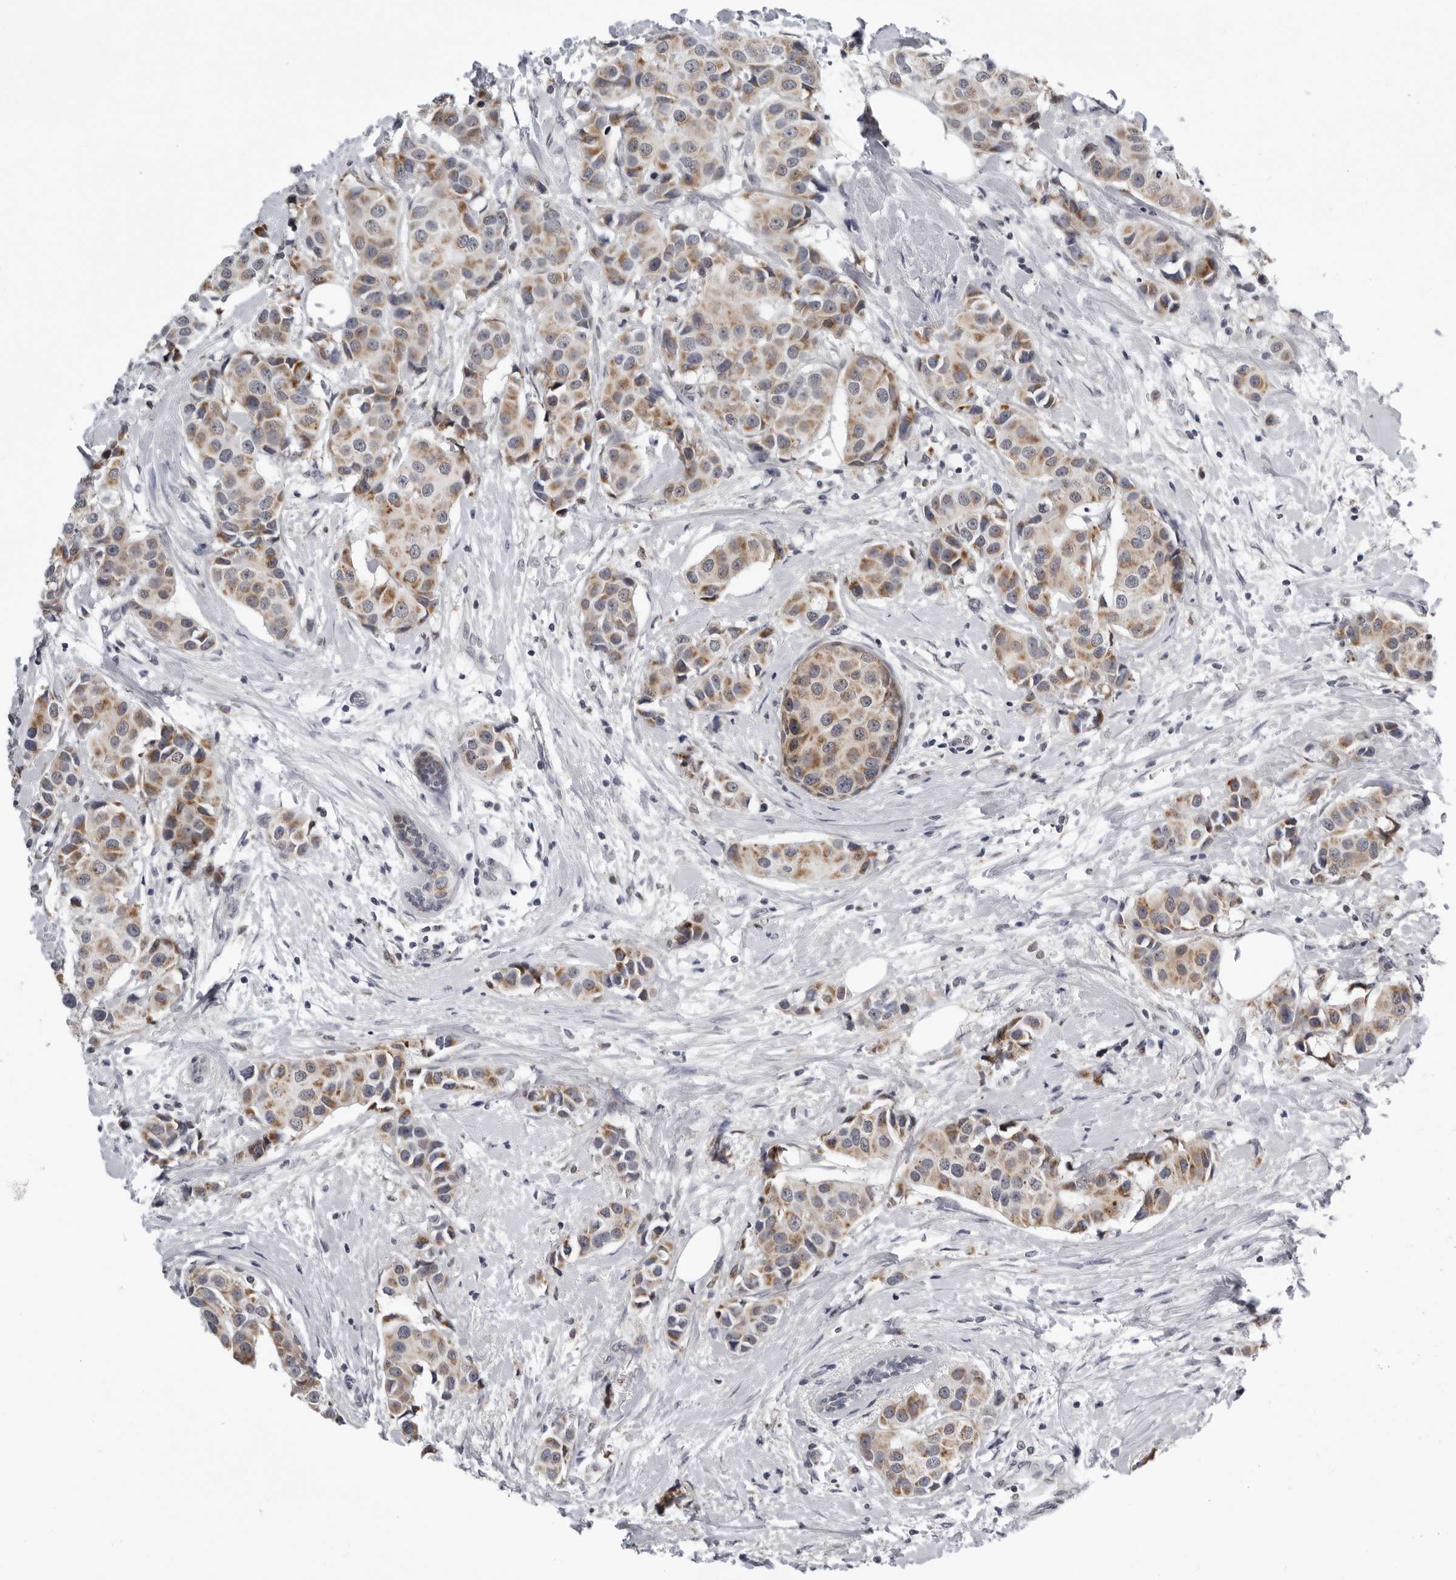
{"staining": {"intensity": "moderate", "quantity": ">75%", "location": "cytoplasmic/membranous"}, "tissue": "breast cancer", "cell_type": "Tumor cells", "image_type": "cancer", "snomed": [{"axis": "morphology", "description": "Normal tissue, NOS"}, {"axis": "morphology", "description": "Duct carcinoma"}, {"axis": "topography", "description": "Breast"}], "caption": "Moderate cytoplasmic/membranous protein positivity is present in about >75% of tumor cells in infiltrating ductal carcinoma (breast).", "gene": "CPT2", "patient": {"sex": "female", "age": 39}}